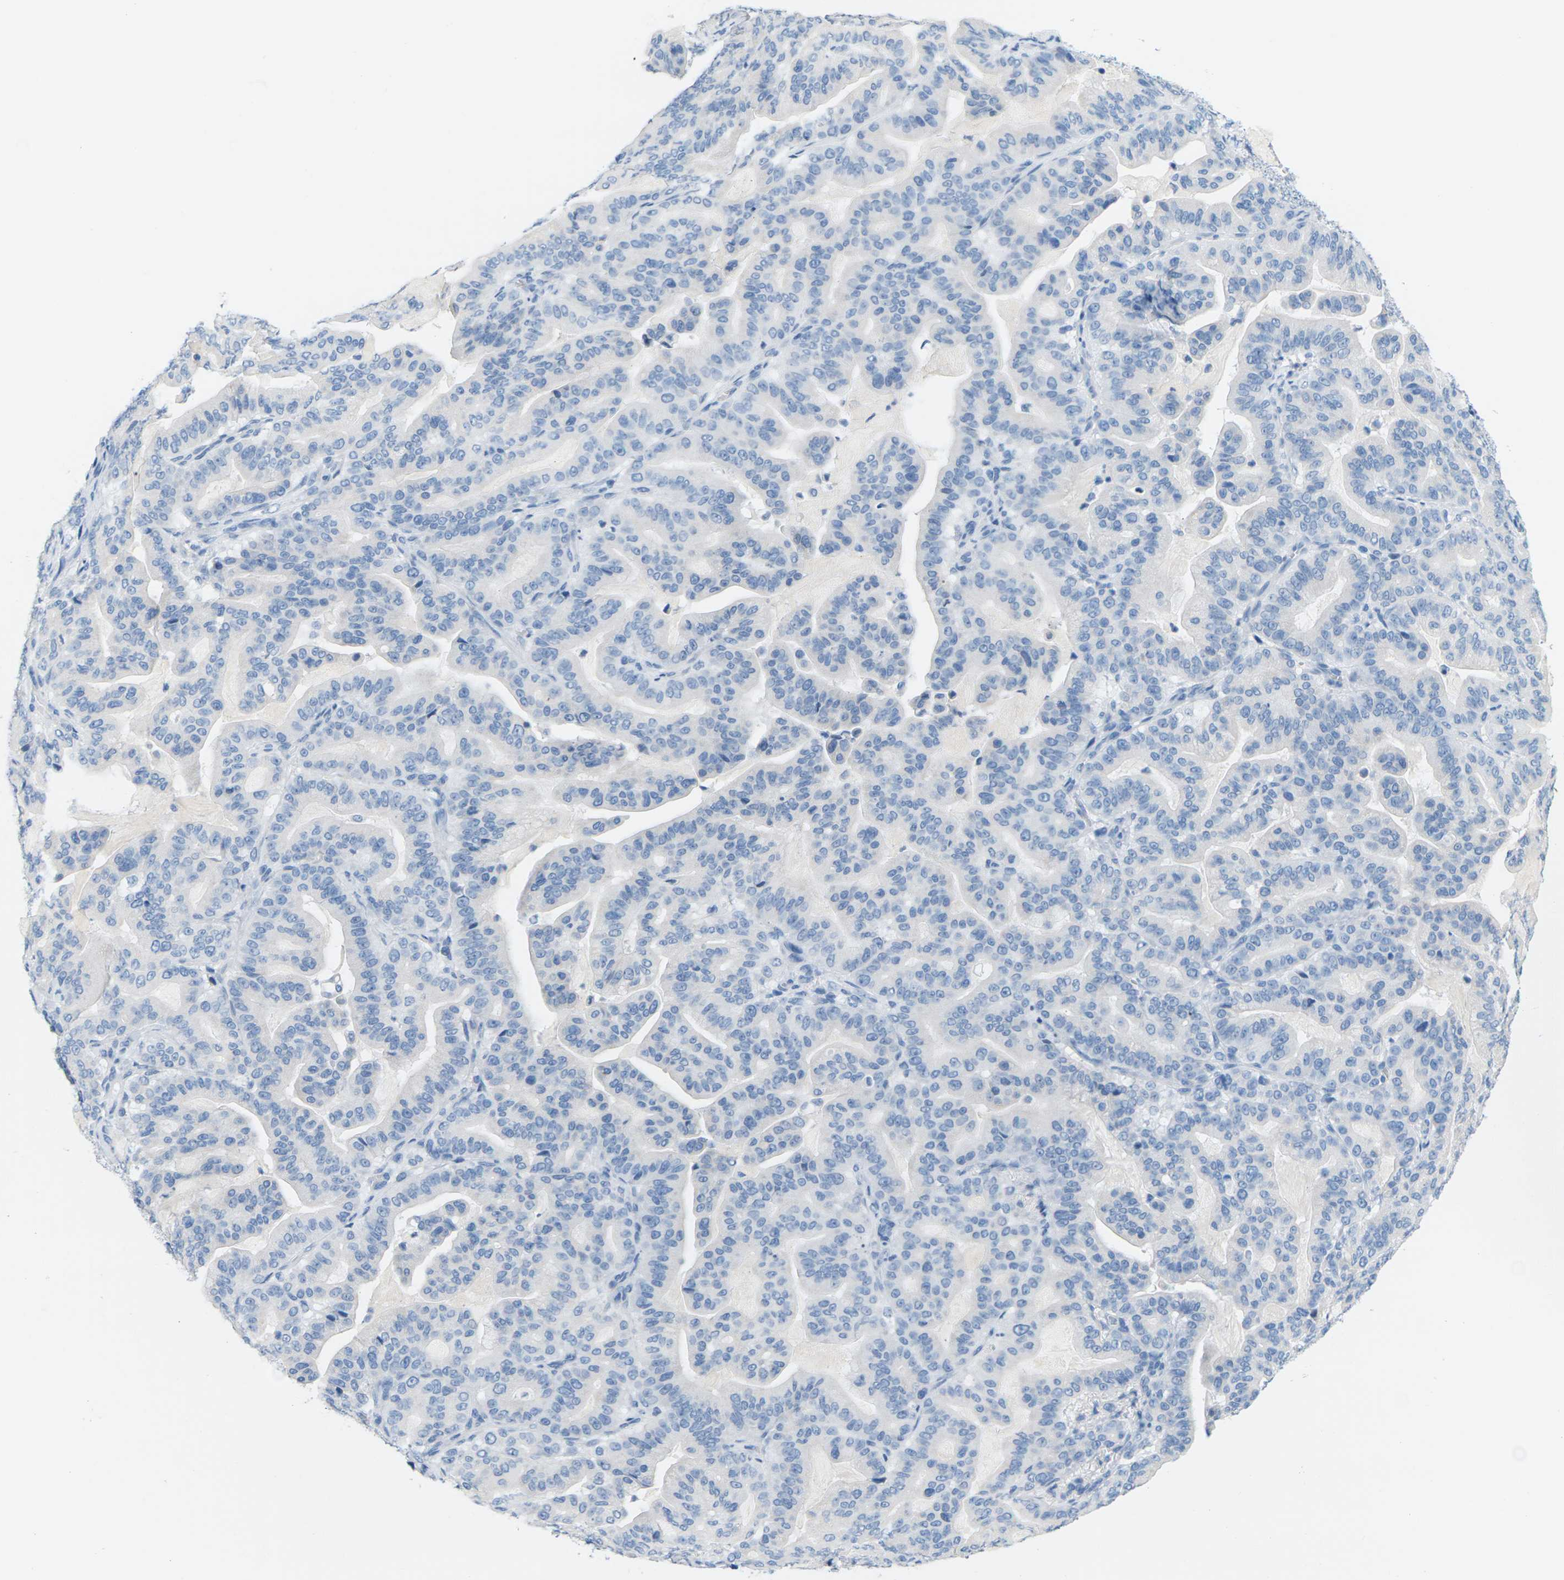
{"staining": {"intensity": "negative", "quantity": "none", "location": "none"}, "tissue": "pancreatic cancer", "cell_type": "Tumor cells", "image_type": "cancer", "snomed": [{"axis": "morphology", "description": "Adenocarcinoma, NOS"}, {"axis": "topography", "description": "Pancreas"}], "caption": "Tumor cells are negative for brown protein staining in pancreatic cancer (adenocarcinoma).", "gene": "SLC12A1", "patient": {"sex": "male", "age": 63}}